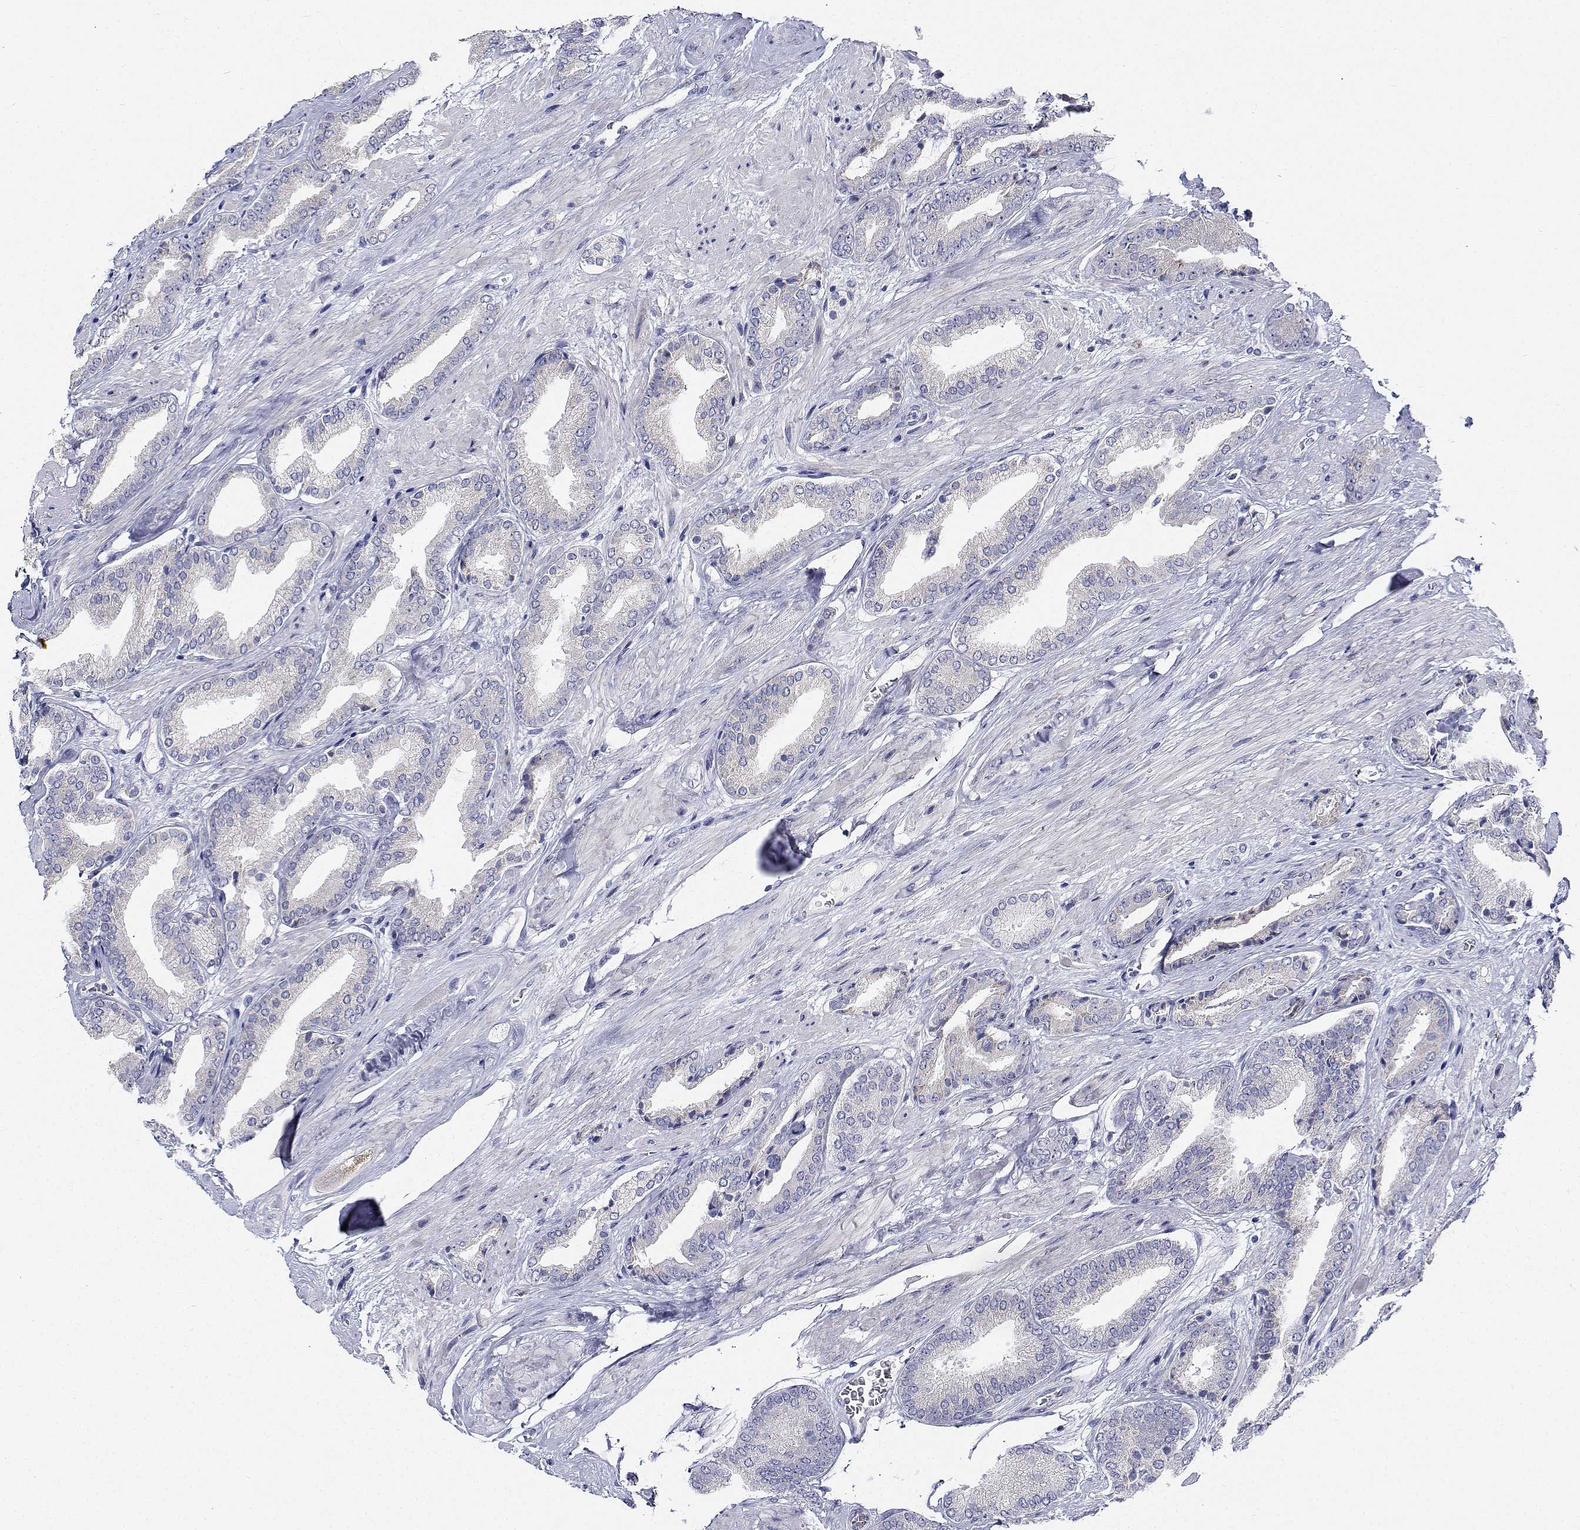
{"staining": {"intensity": "negative", "quantity": "none", "location": "none"}, "tissue": "prostate cancer", "cell_type": "Tumor cells", "image_type": "cancer", "snomed": [{"axis": "morphology", "description": "Adenocarcinoma, High grade"}, {"axis": "topography", "description": "Prostate"}], "caption": "High magnification brightfield microscopy of prostate cancer (high-grade adenocarcinoma) stained with DAB (3,3'-diaminobenzidine) (brown) and counterstained with hematoxylin (blue): tumor cells show no significant positivity. (DAB immunohistochemistry visualized using brightfield microscopy, high magnification).", "gene": "CDHR3", "patient": {"sex": "male", "age": 56}}